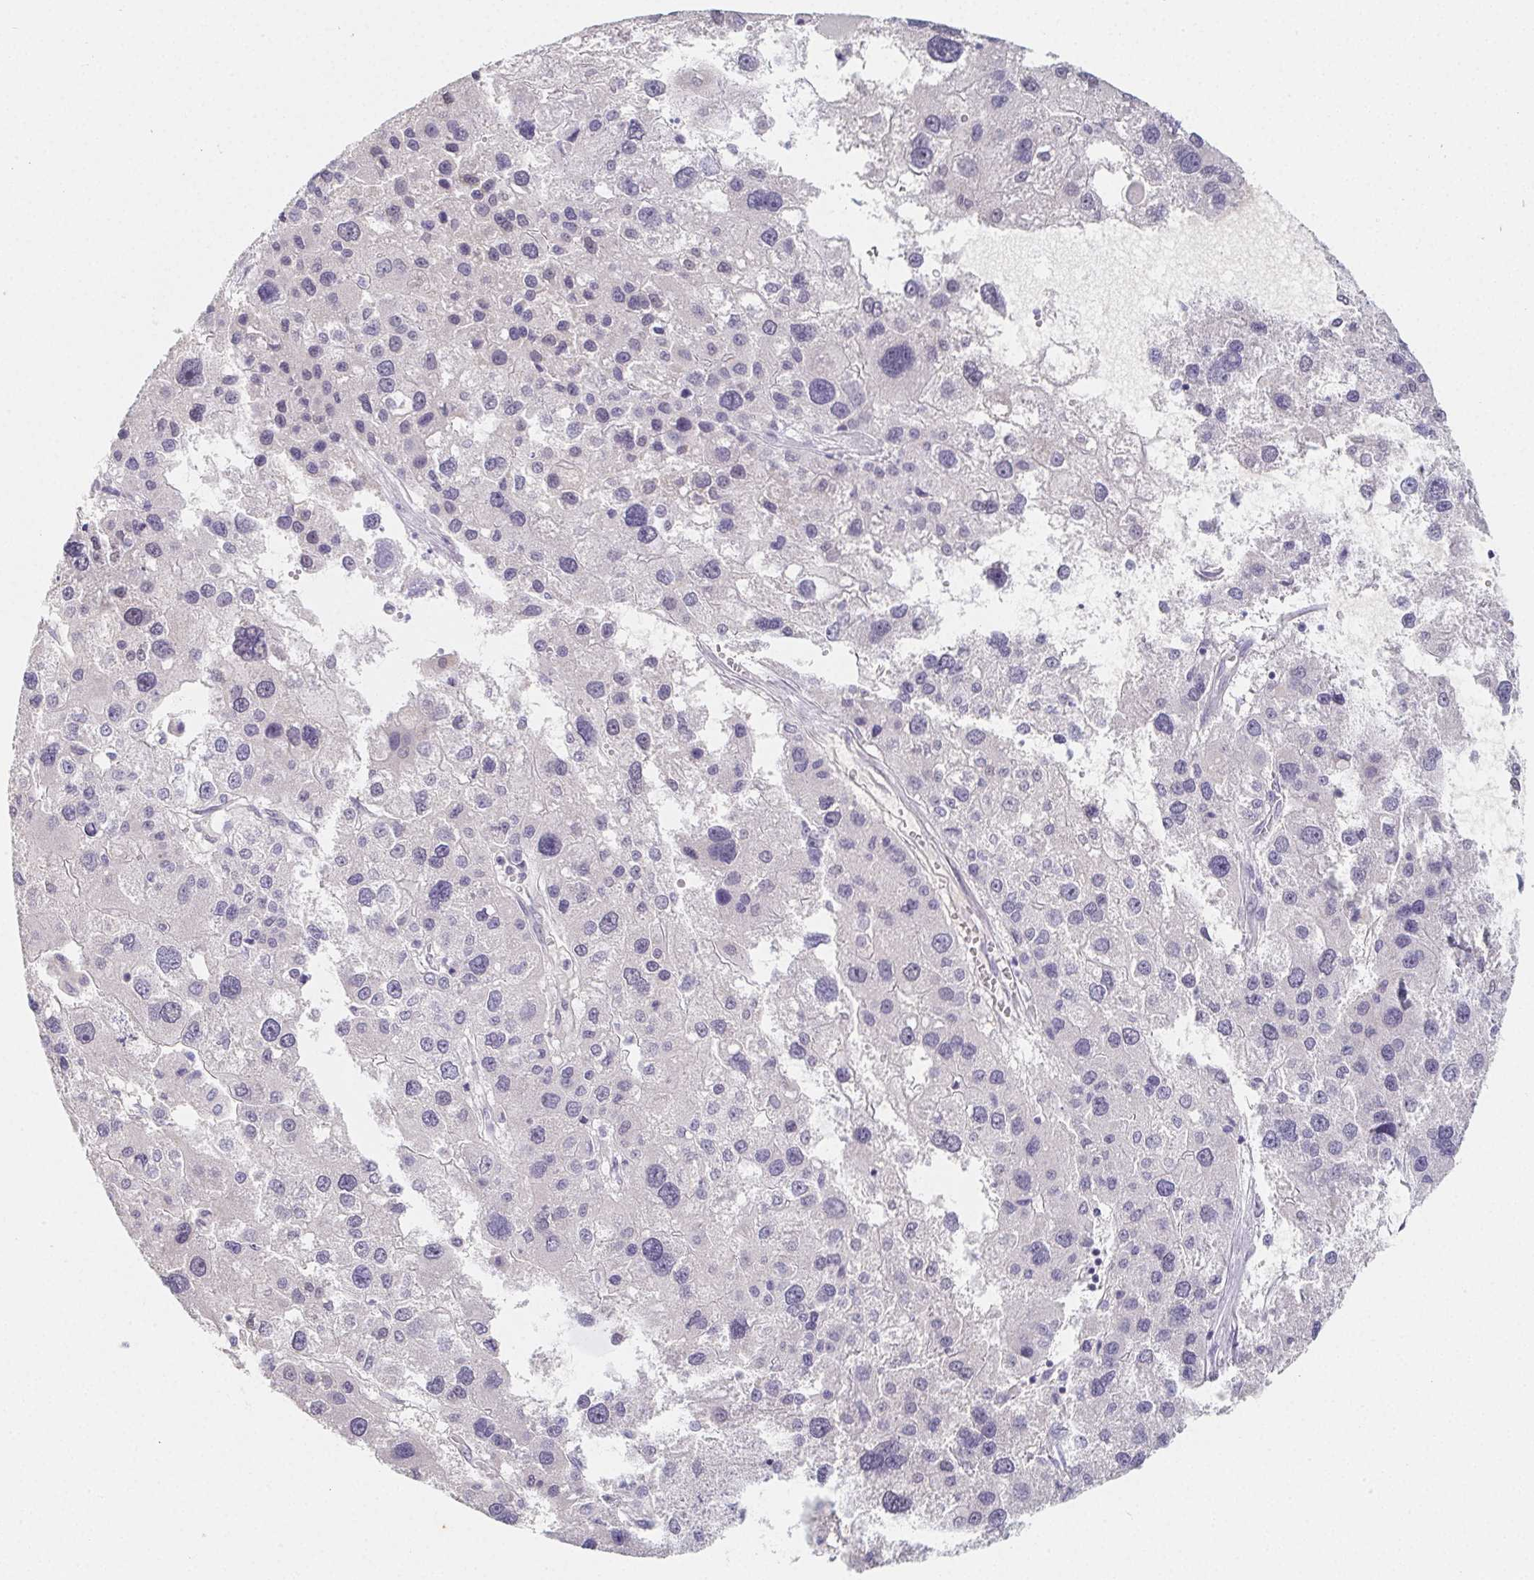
{"staining": {"intensity": "negative", "quantity": "none", "location": "none"}, "tissue": "liver cancer", "cell_type": "Tumor cells", "image_type": "cancer", "snomed": [{"axis": "morphology", "description": "Carcinoma, Hepatocellular, NOS"}, {"axis": "topography", "description": "Liver"}], "caption": "Image shows no protein staining in tumor cells of liver hepatocellular carcinoma tissue.", "gene": "GLIPR1L1", "patient": {"sex": "male", "age": 73}}